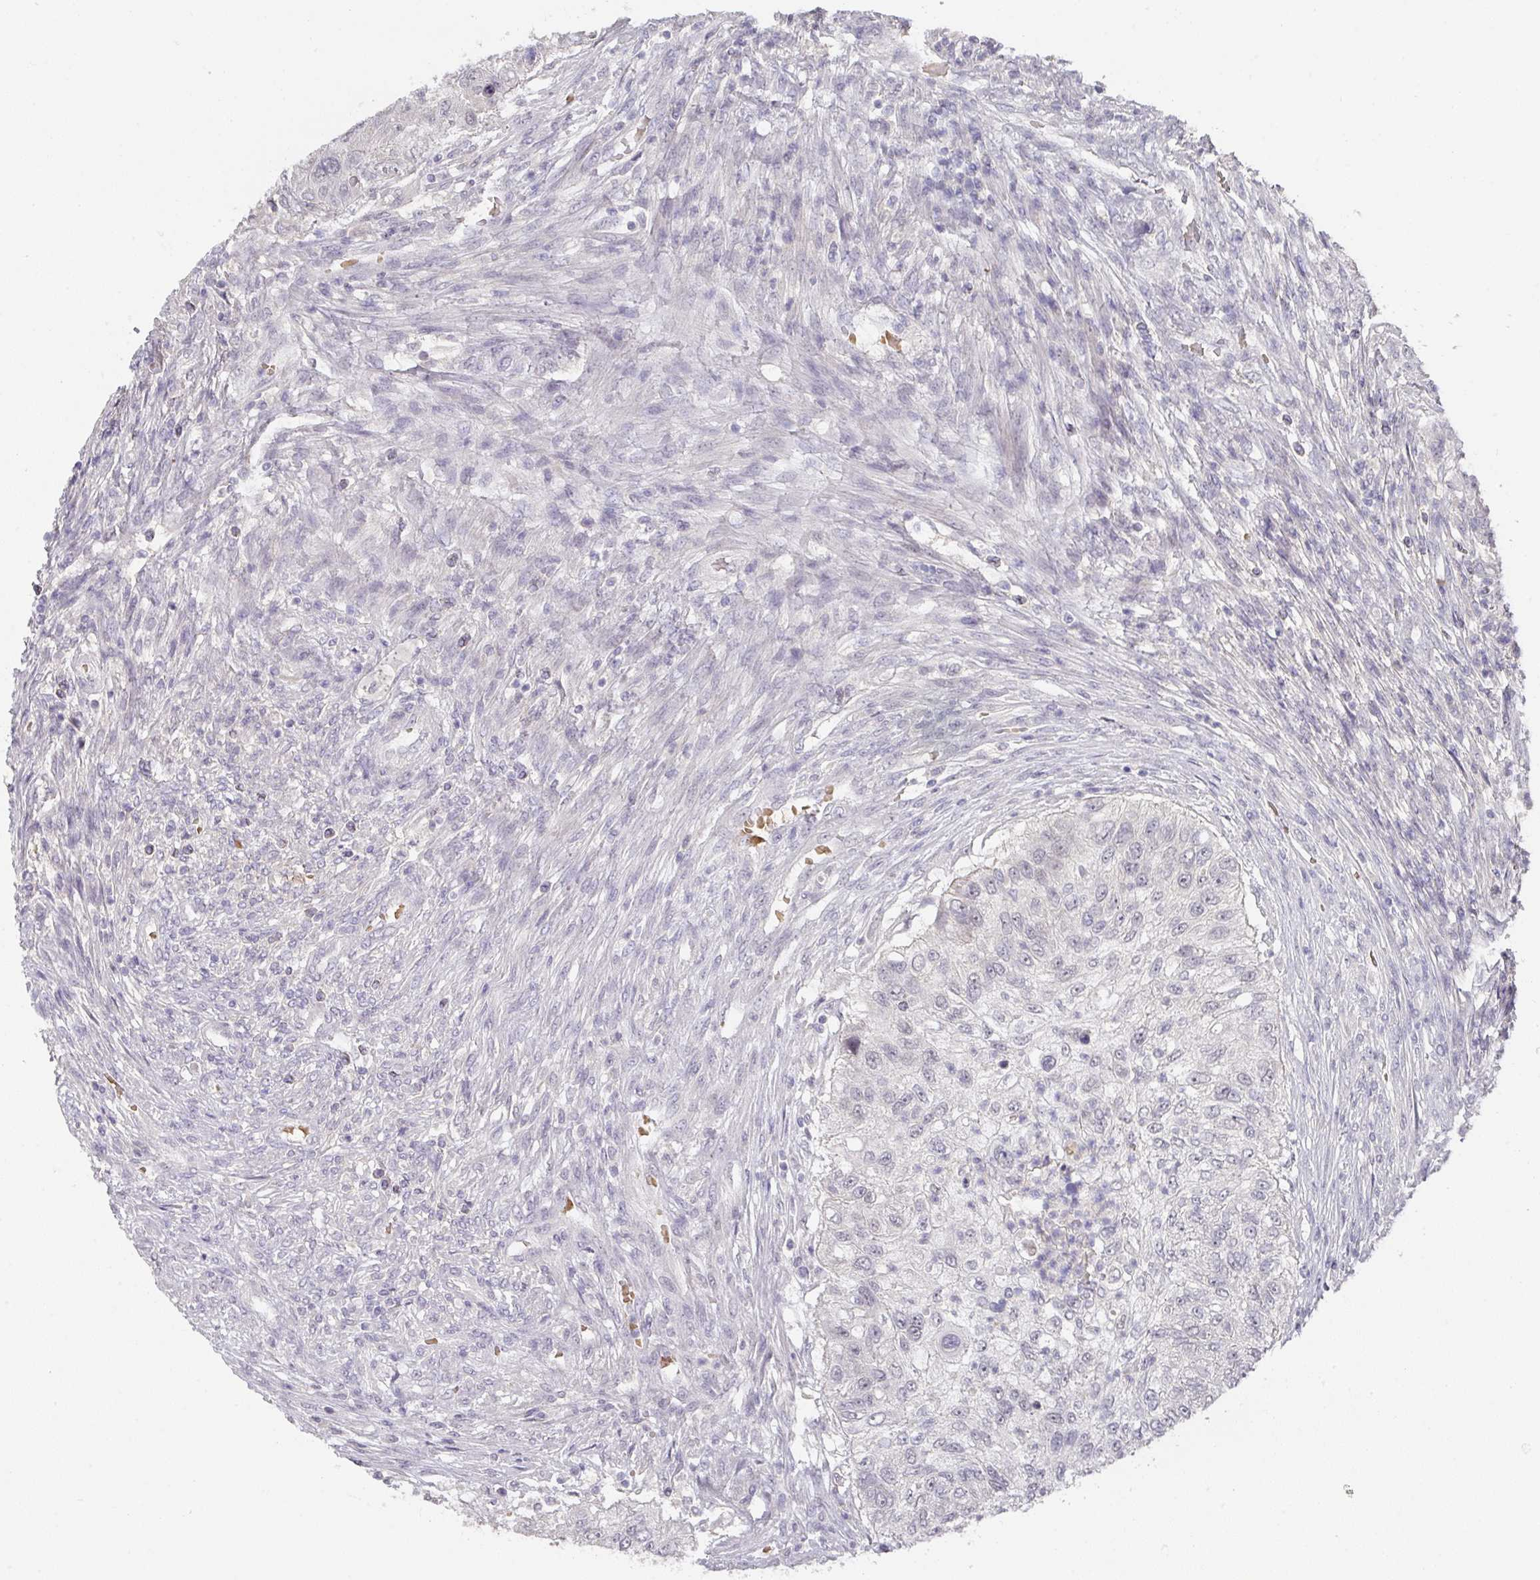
{"staining": {"intensity": "negative", "quantity": "none", "location": "none"}, "tissue": "urothelial cancer", "cell_type": "Tumor cells", "image_type": "cancer", "snomed": [{"axis": "morphology", "description": "Urothelial carcinoma, High grade"}, {"axis": "topography", "description": "Urinary bladder"}], "caption": "An immunohistochemistry (IHC) histopathology image of urothelial cancer is shown. There is no staining in tumor cells of urothelial cancer.", "gene": "FOXN4", "patient": {"sex": "female", "age": 60}}